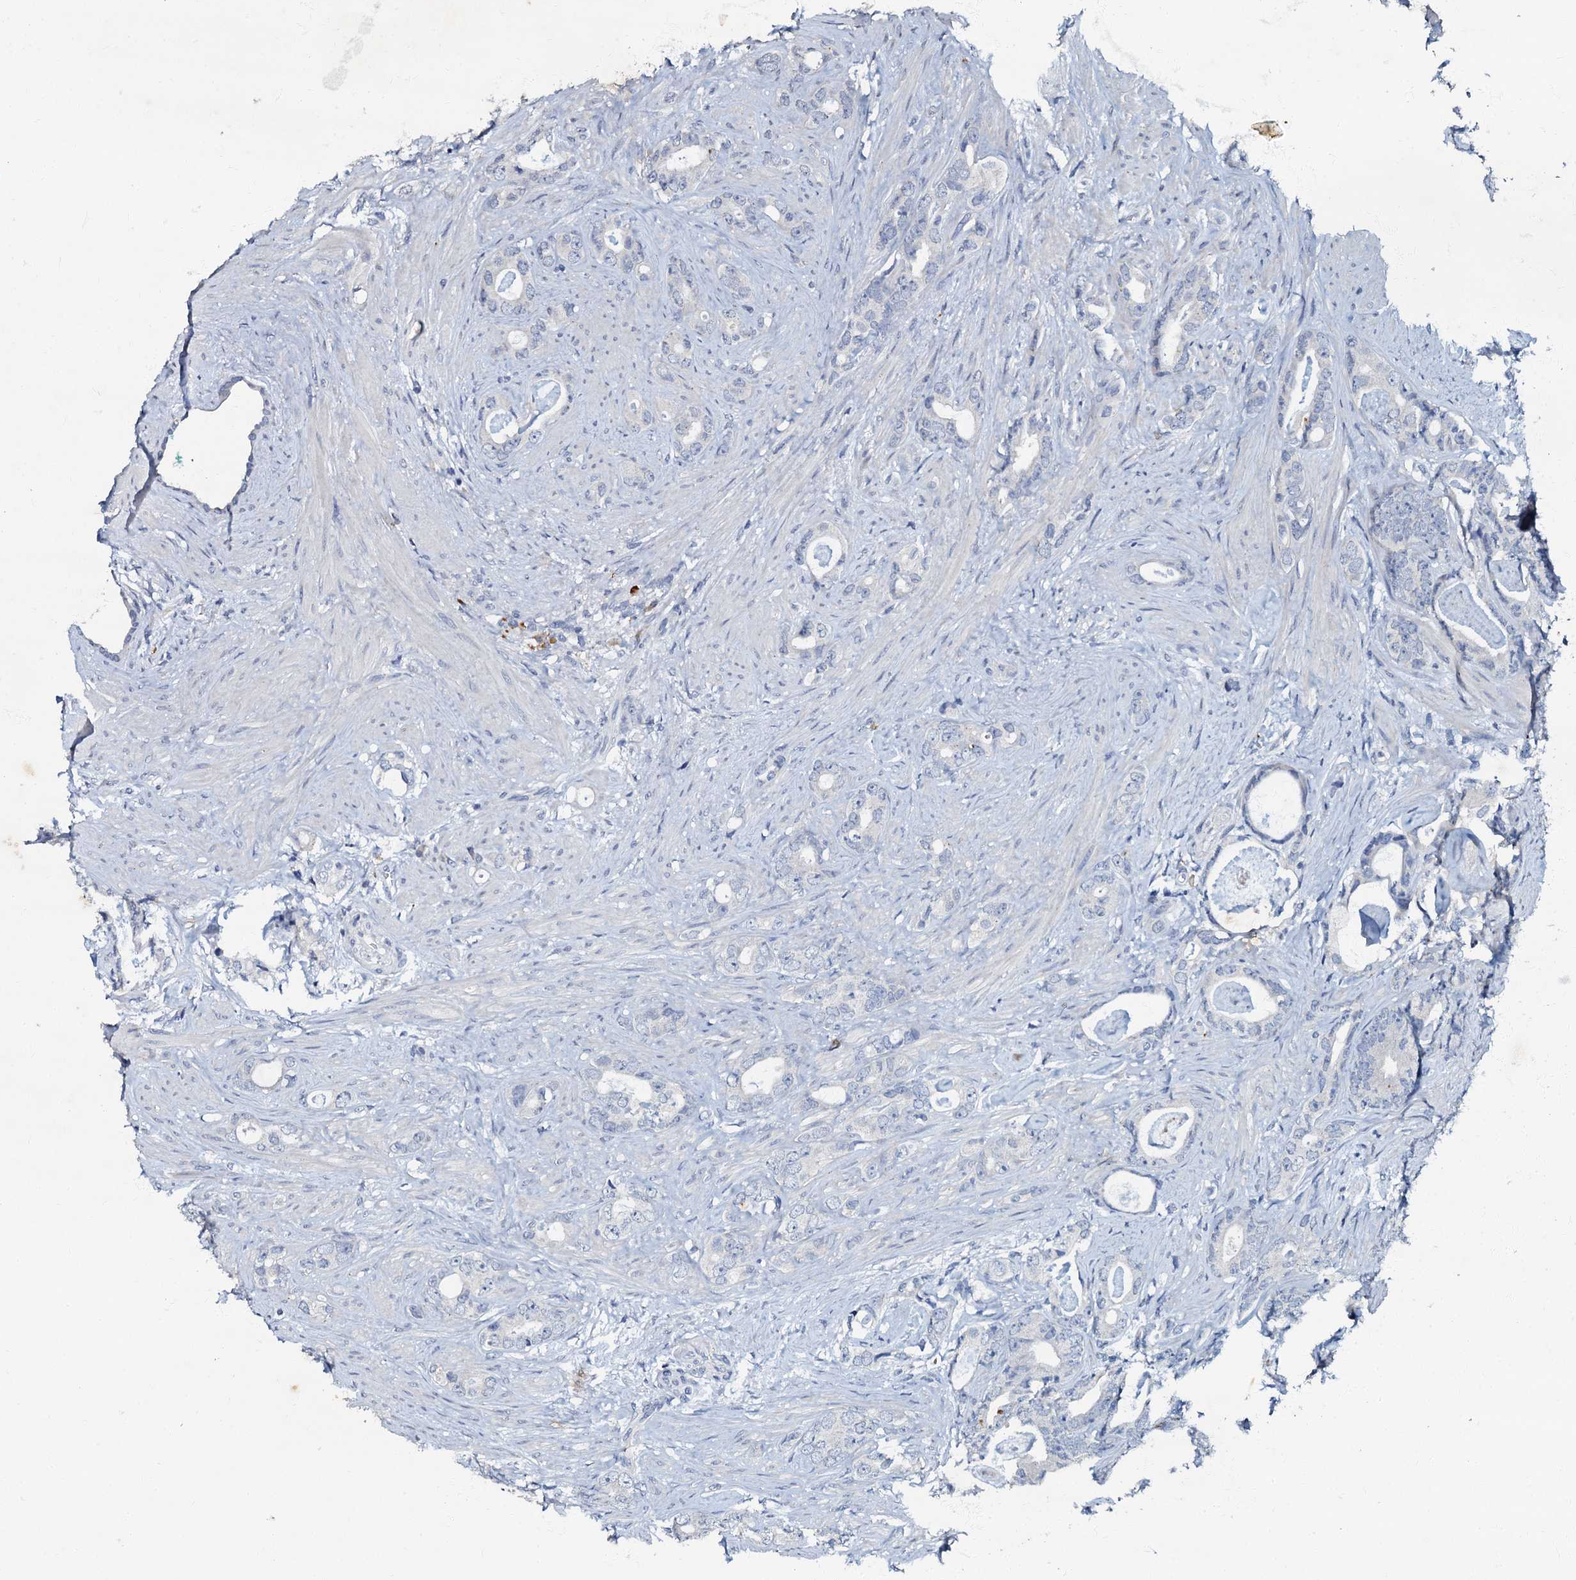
{"staining": {"intensity": "negative", "quantity": "none", "location": "none"}, "tissue": "prostate cancer", "cell_type": "Tumor cells", "image_type": "cancer", "snomed": [{"axis": "morphology", "description": "Adenocarcinoma, Low grade"}, {"axis": "topography", "description": "Prostate"}], "caption": "The histopathology image shows no staining of tumor cells in prostate cancer (low-grade adenocarcinoma).", "gene": "OLAH", "patient": {"sex": "male", "age": 63}}